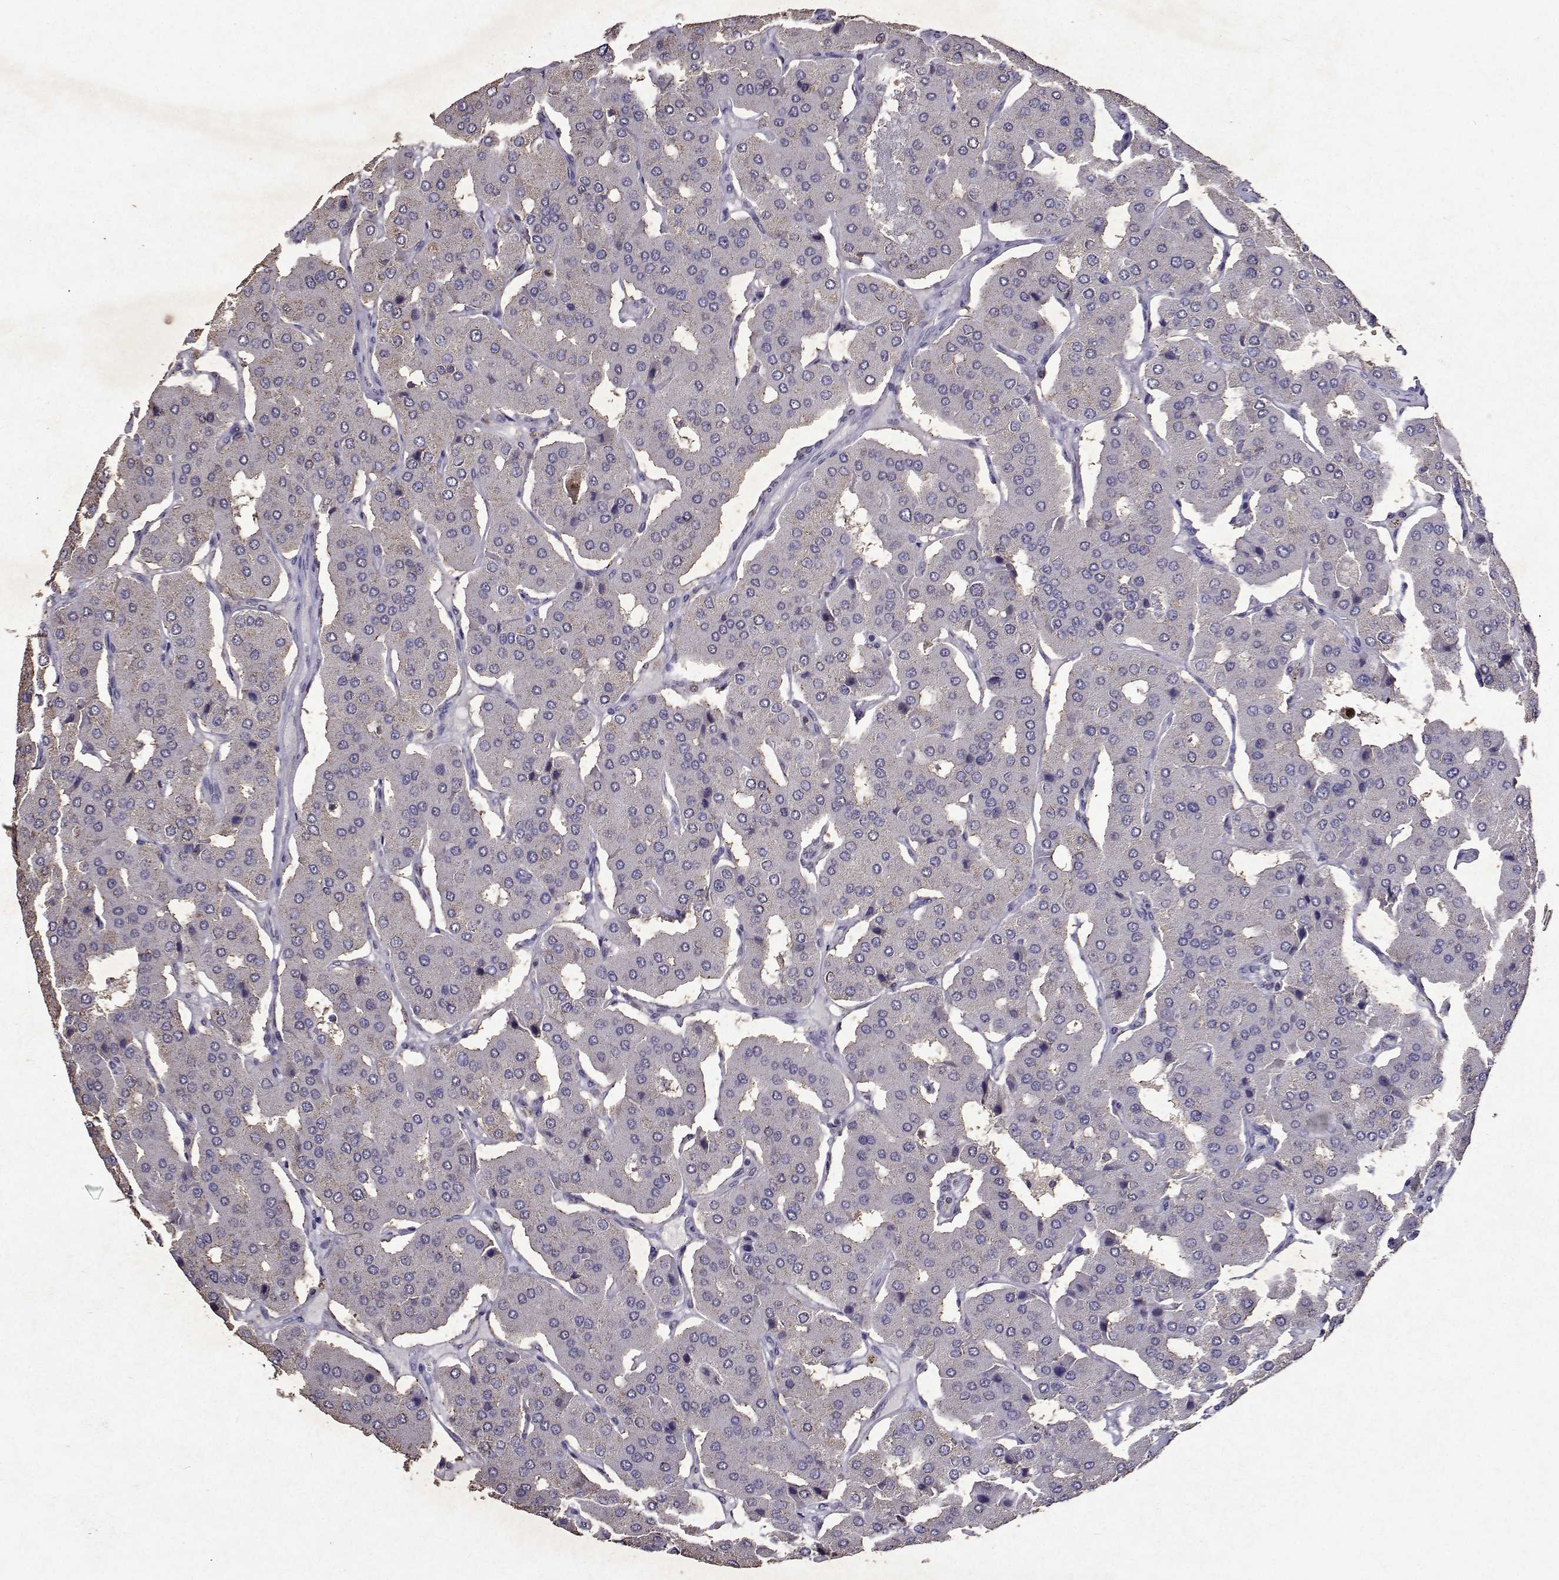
{"staining": {"intensity": "negative", "quantity": "none", "location": "none"}, "tissue": "parathyroid gland", "cell_type": "Glandular cells", "image_type": "normal", "snomed": [{"axis": "morphology", "description": "Normal tissue, NOS"}, {"axis": "morphology", "description": "Adenoma, NOS"}, {"axis": "topography", "description": "Parathyroid gland"}], "caption": "The photomicrograph exhibits no significant positivity in glandular cells of parathyroid gland.", "gene": "APAF1", "patient": {"sex": "female", "age": 86}}